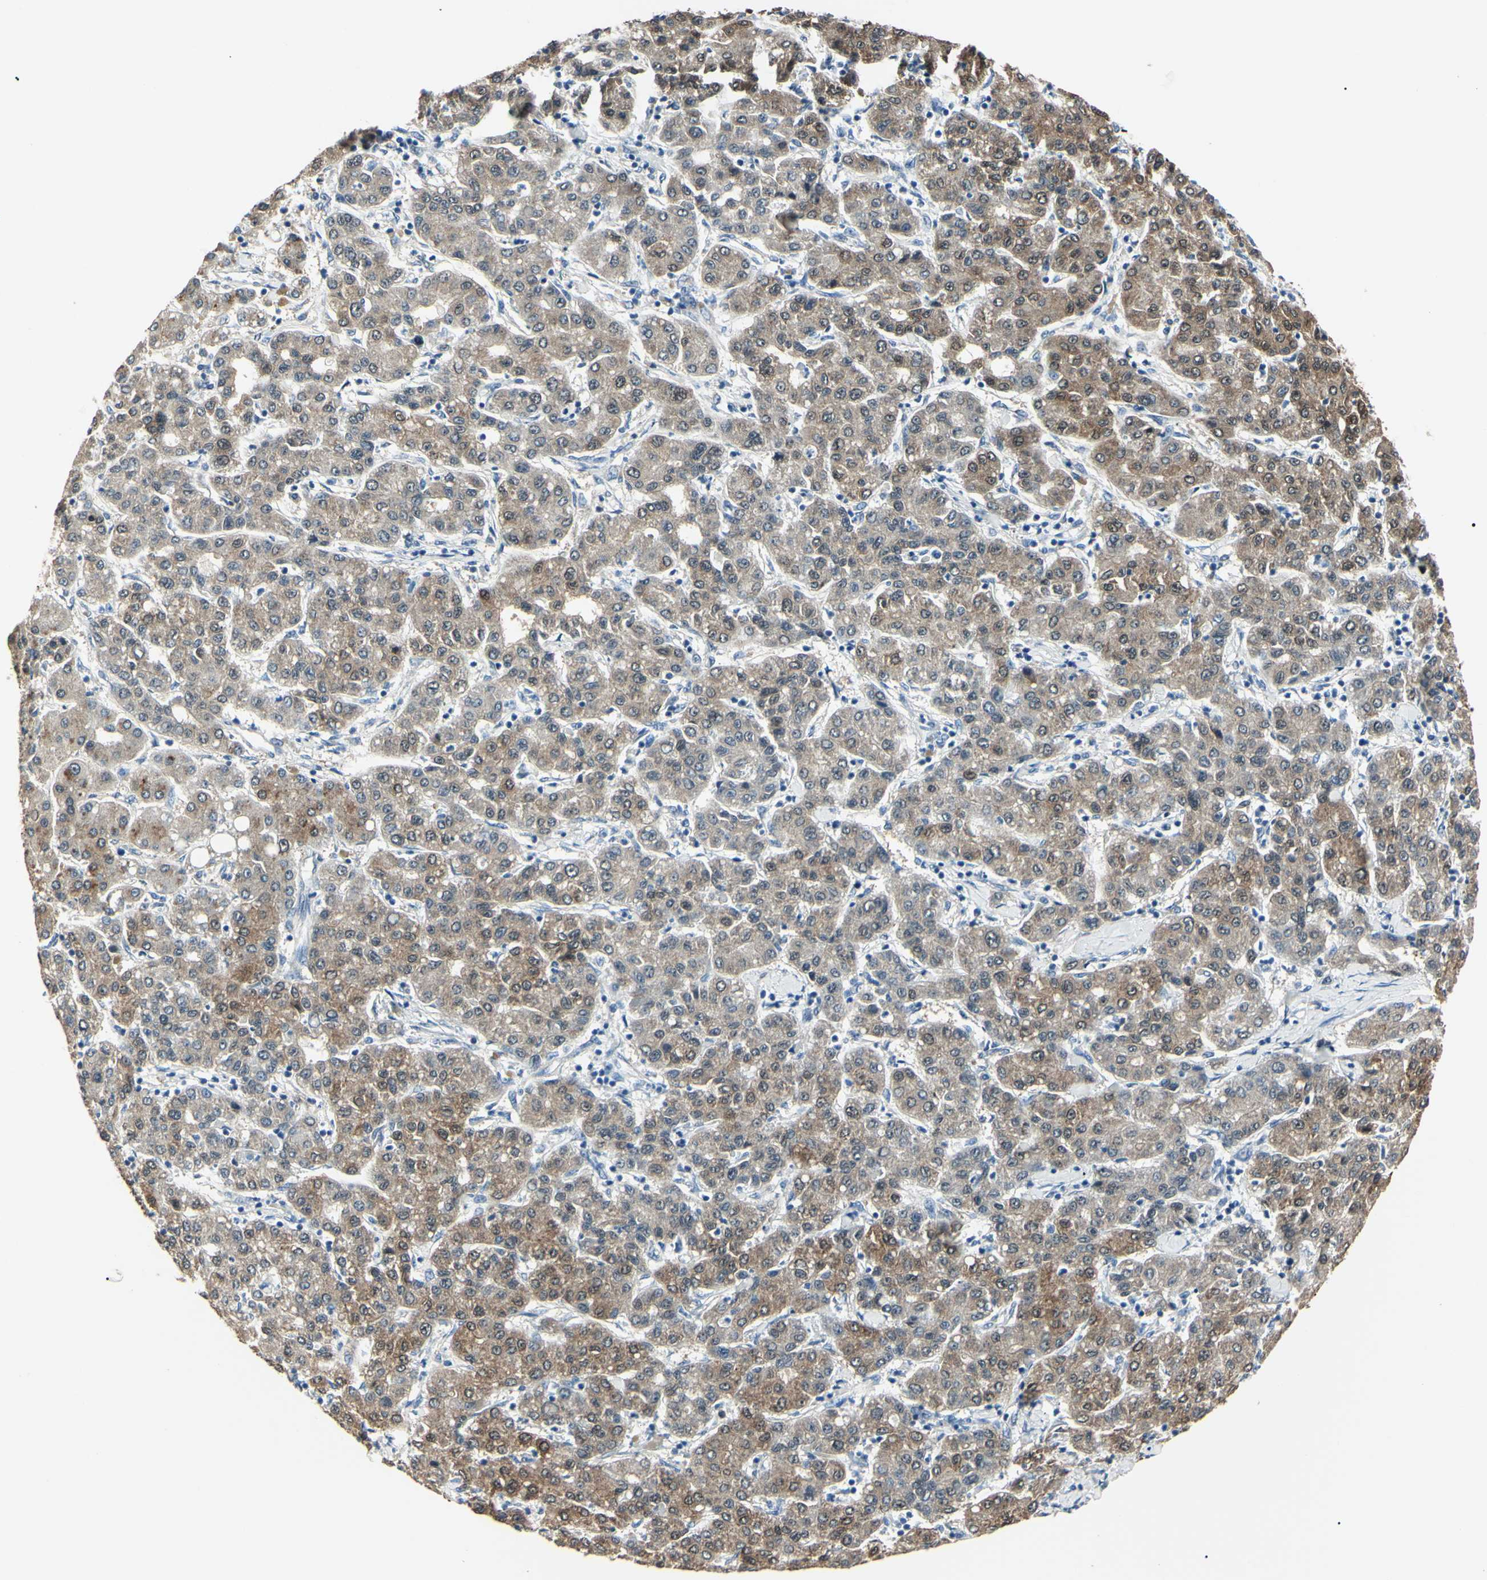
{"staining": {"intensity": "moderate", "quantity": "25%-75%", "location": "cytoplasmic/membranous,nuclear"}, "tissue": "liver cancer", "cell_type": "Tumor cells", "image_type": "cancer", "snomed": [{"axis": "morphology", "description": "Carcinoma, Hepatocellular, NOS"}, {"axis": "topography", "description": "Liver"}], "caption": "A brown stain labels moderate cytoplasmic/membranous and nuclear positivity of a protein in liver hepatocellular carcinoma tumor cells.", "gene": "AKR1C3", "patient": {"sex": "male", "age": 65}}